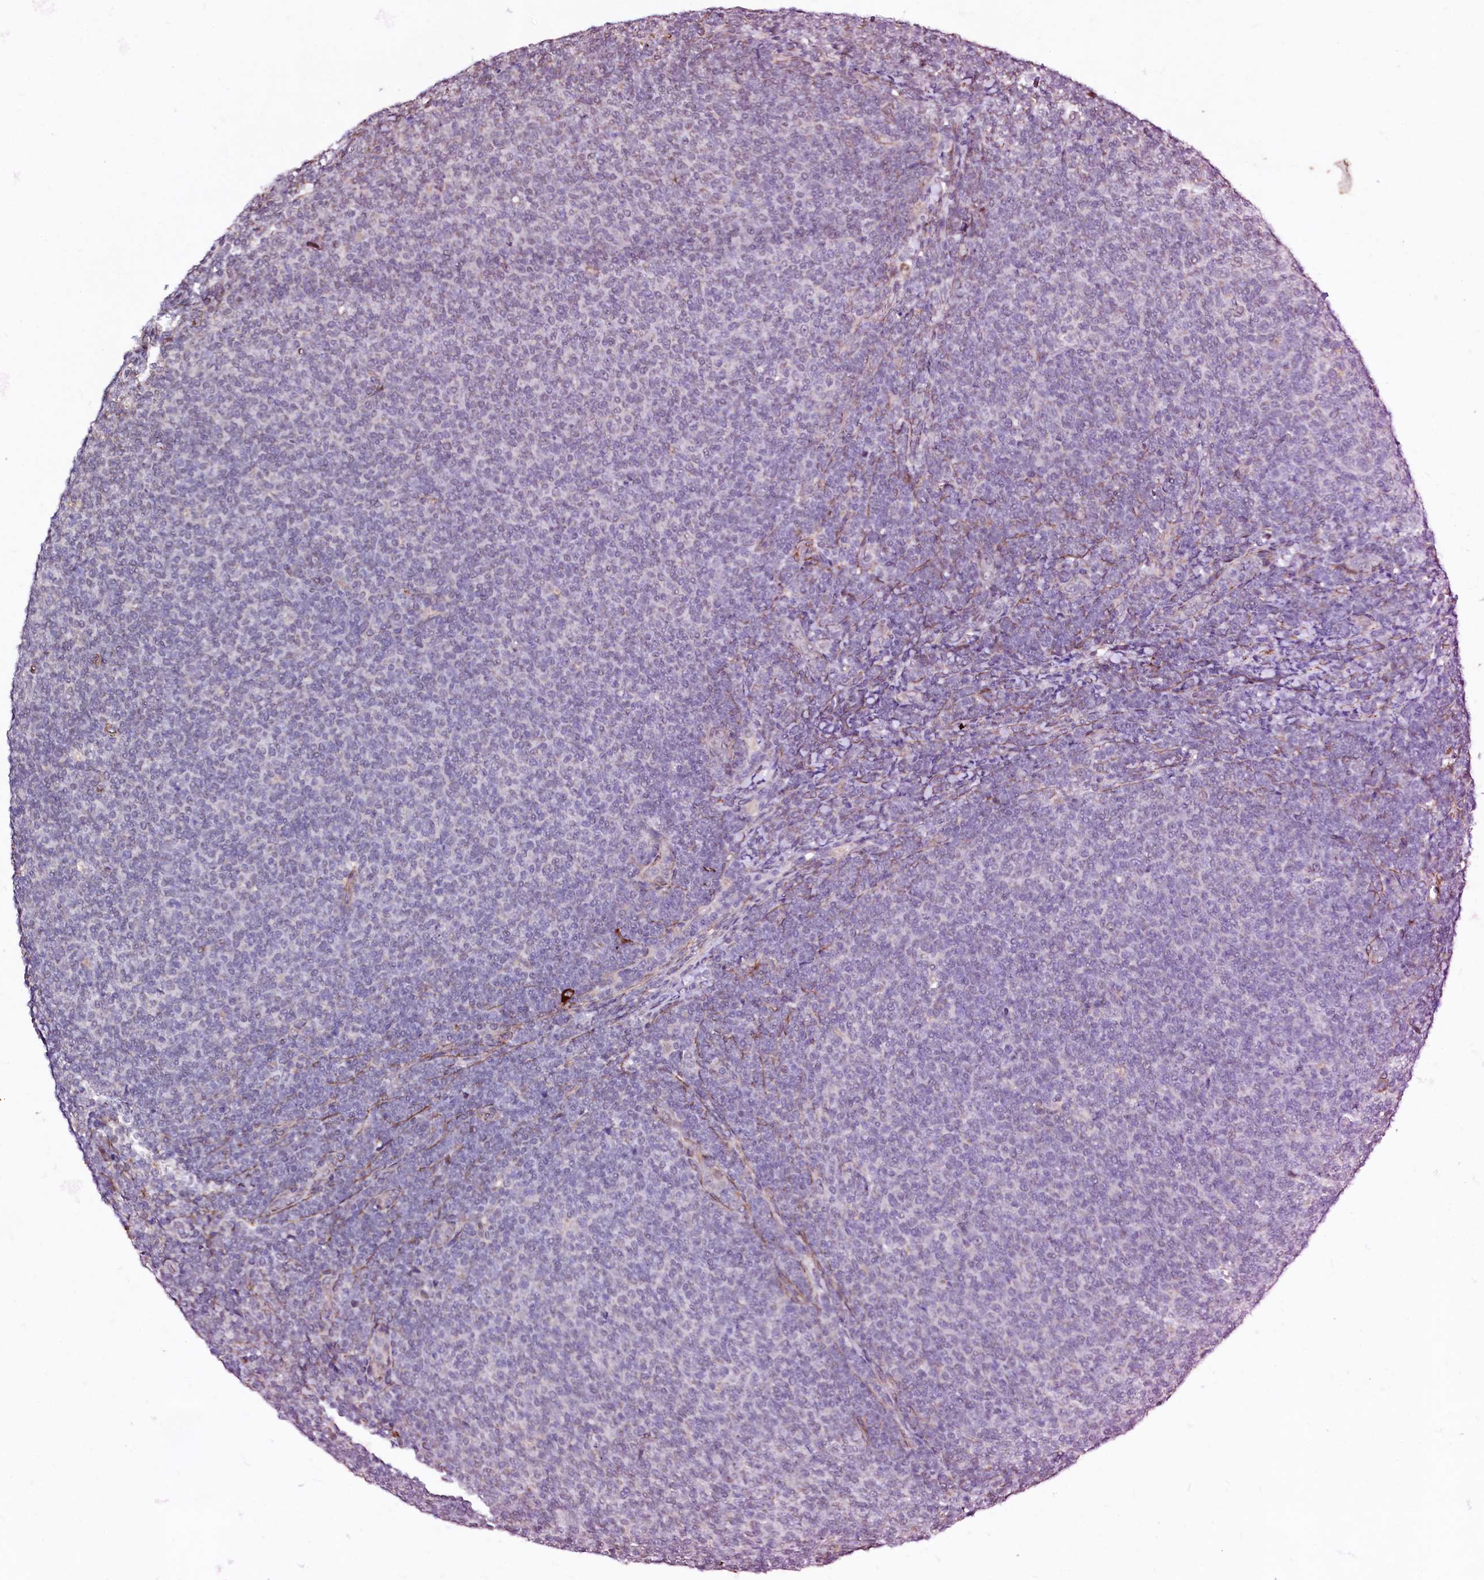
{"staining": {"intensity": "negative", "quantity": "none", "location": "none"}, "tissue": "lymphoma", "cell_type": "Tumor cells", "image_type": "cancer", "snomed": [{"axis": "morphology", "description": "Malignant lymphoma, non-Hodgkin's type, Low grade"}, {"axis": "topography", "description": "Lymph node"}], "caption": "Lymphoma was stained to show a protein in brown. There is no significant expression in tumor cells.", "gene": "GPR176", "patient": {"sex": "male", "age": 66}}